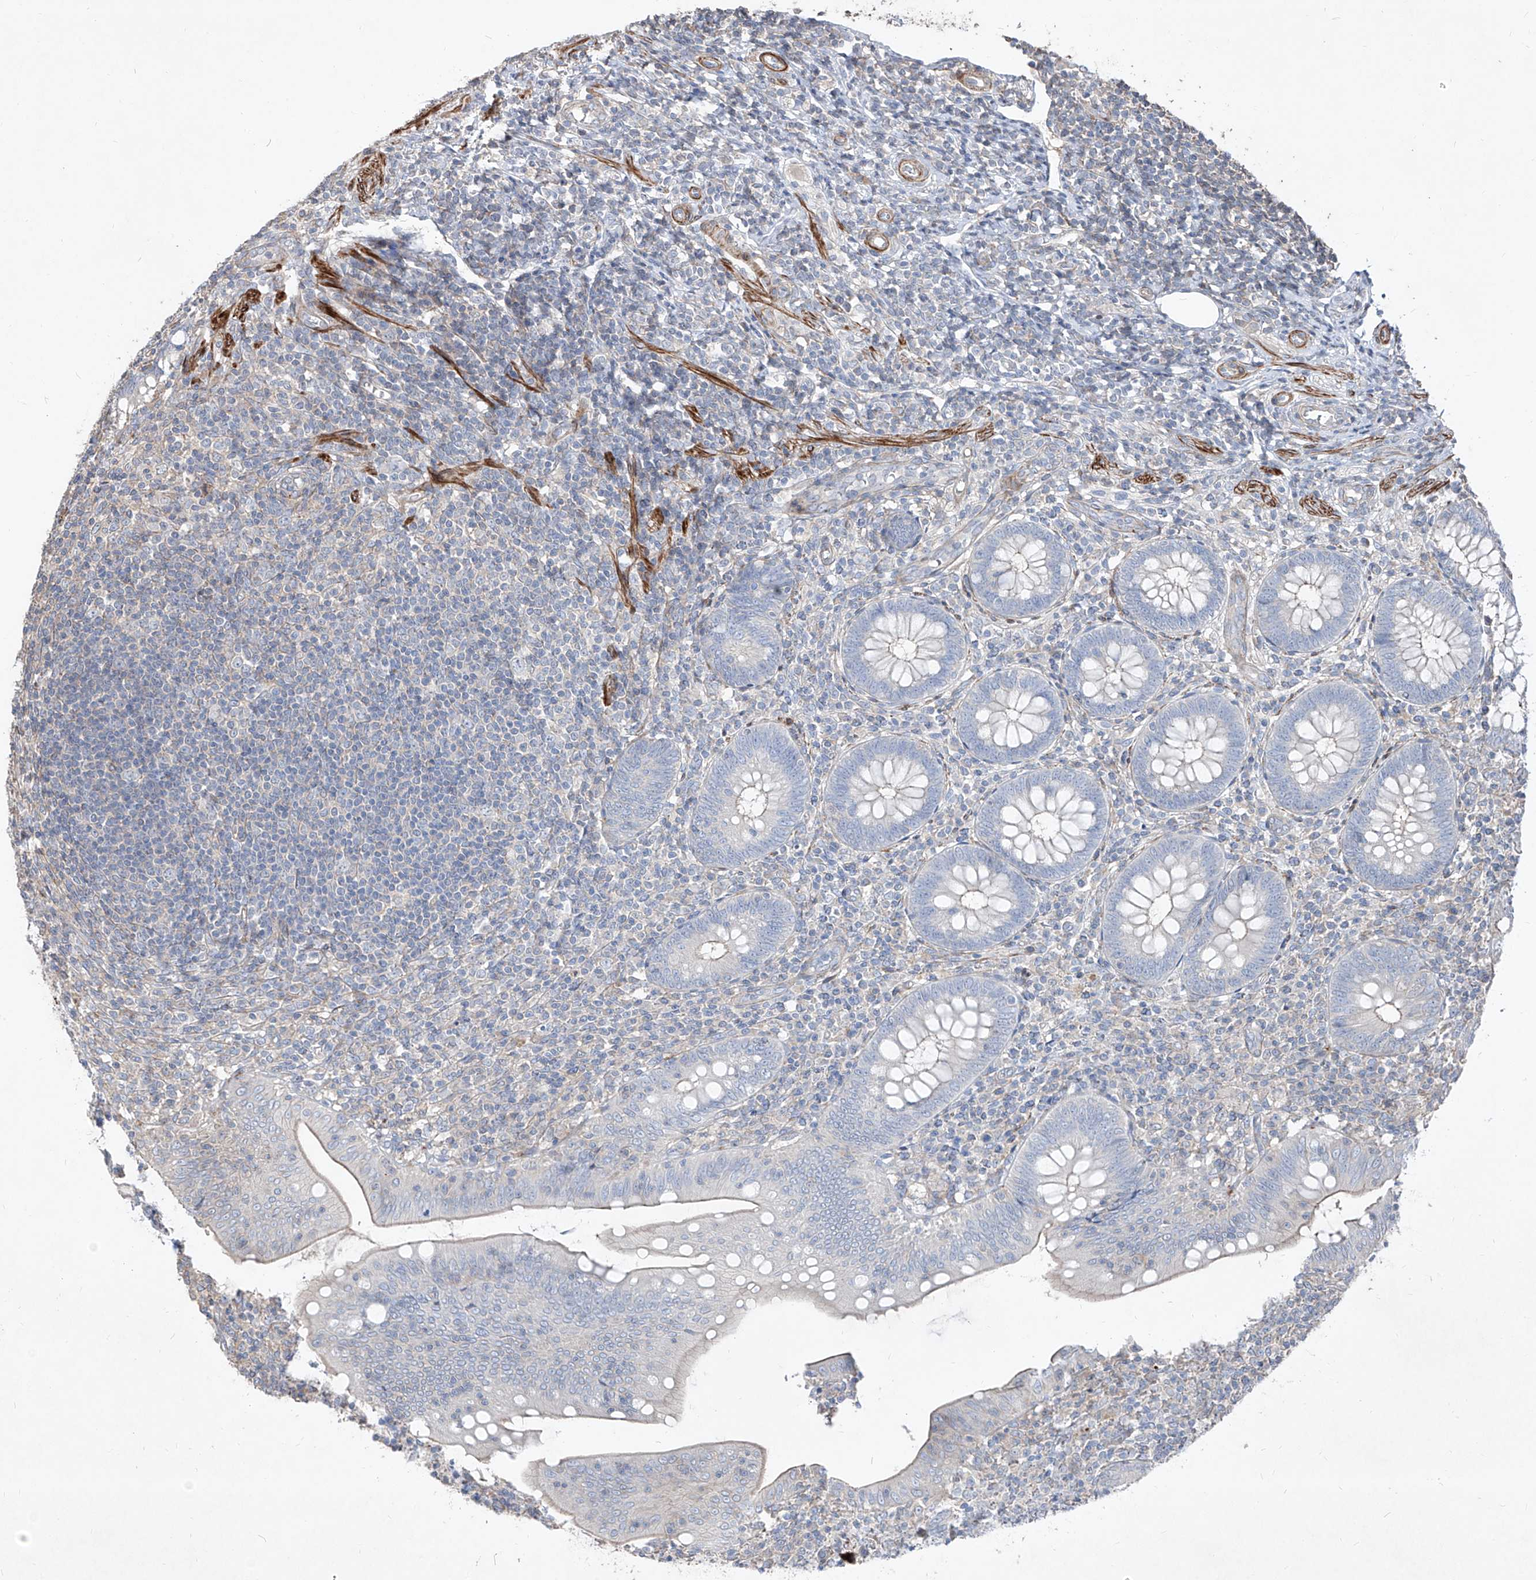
{"staining": {"intensity": "negative", "quantity": "none", "location": "none"}, "tissue": "appendix", "cell_type": "Glandular cells", "image_type": "normal", "snomed": [{"axis": "morphology", "description": "Normal tissue, NOS"}, {"axis": "topography", "description": "Appendix"}], "caption": "Glandular cells show no significant protein staining in benign appendix. (Stains: DAB (3,3'-diaminobenzidine) immunohistochemistry with hematoxylin counter stain, Microscopy: brightfield microscopy at high magnification).", "gene": "UFD1", "patient": {"sex": "male", "age": 14}}